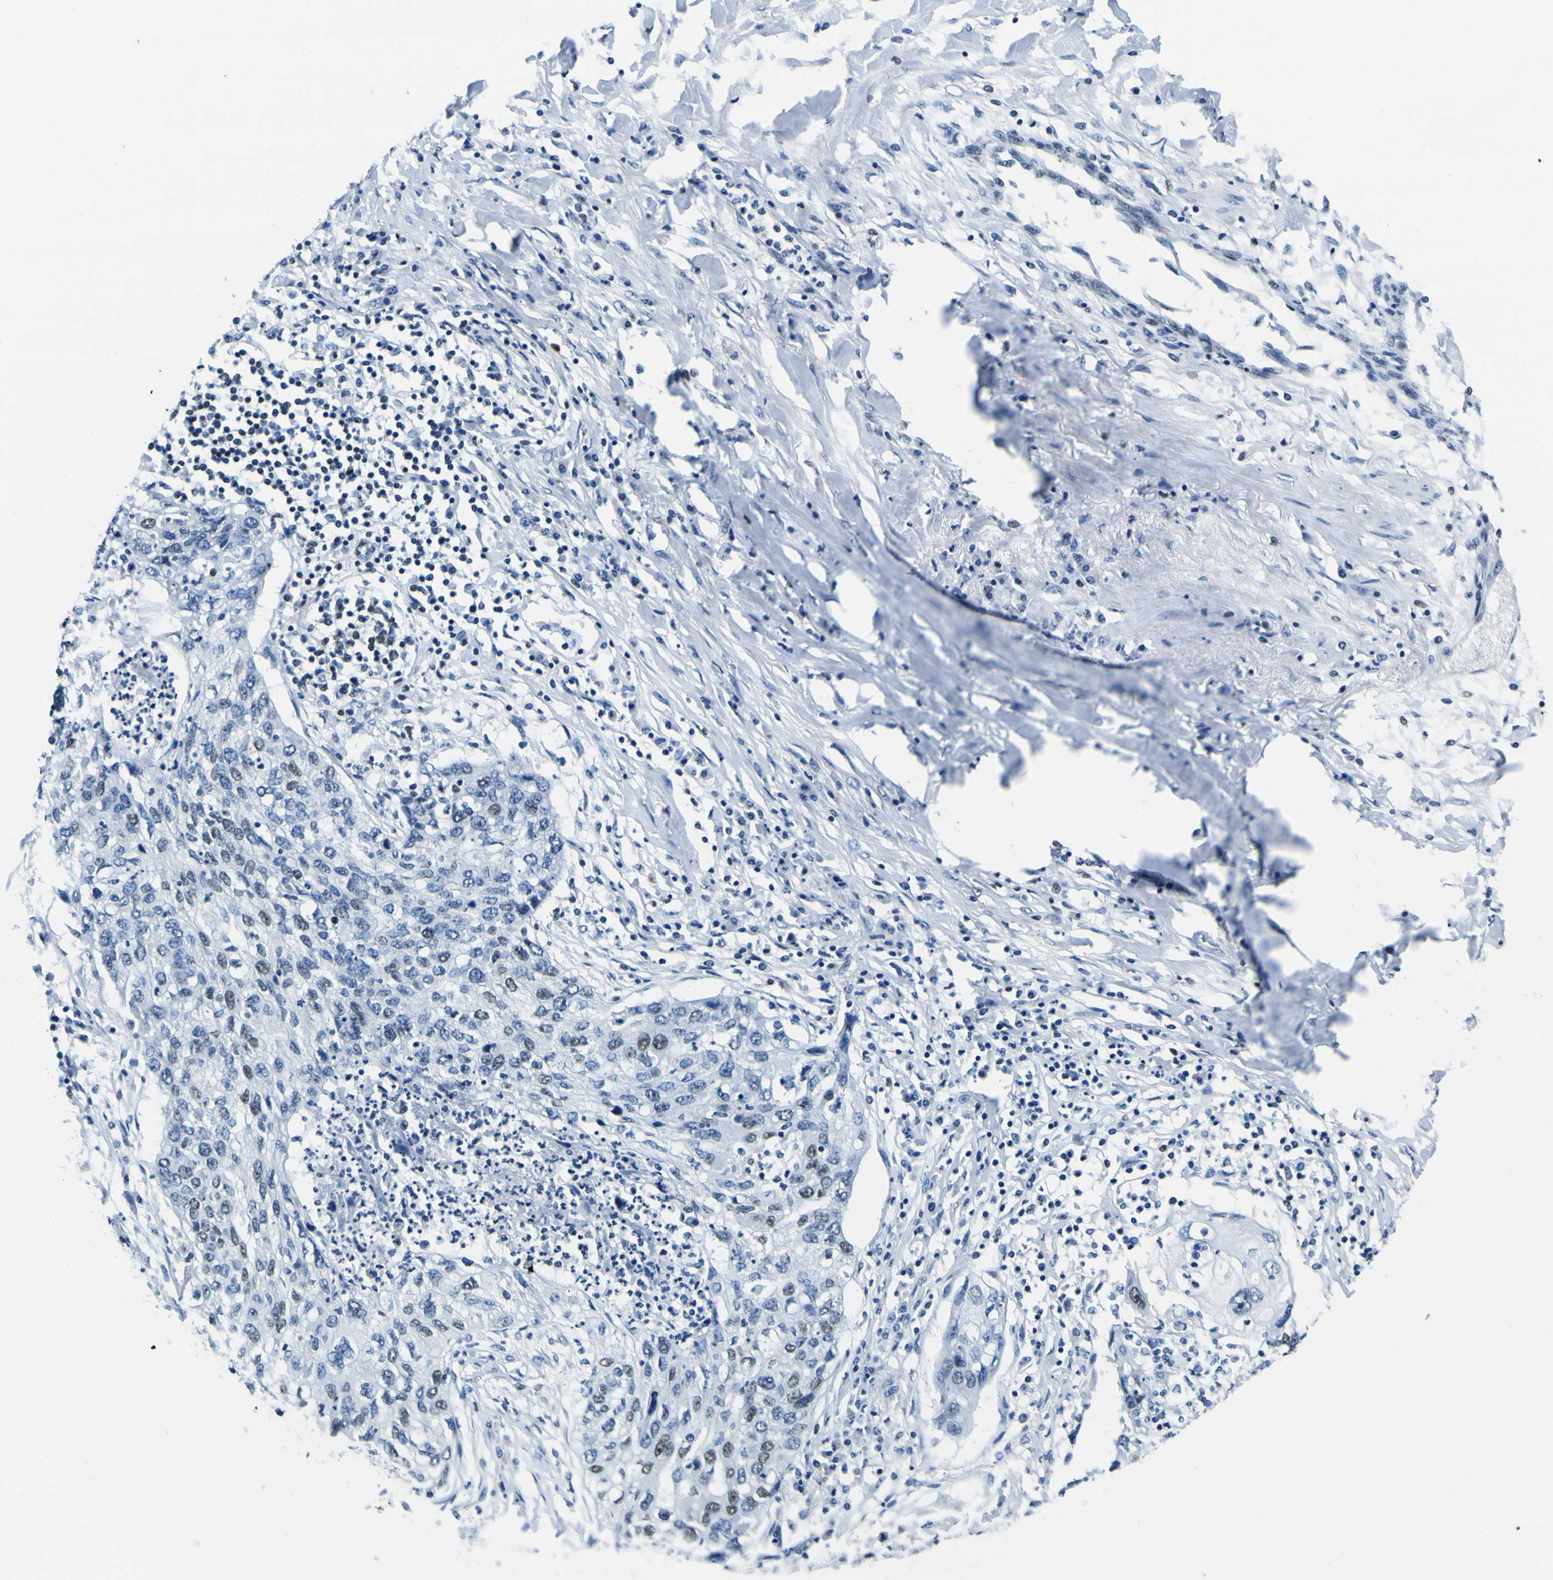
{"staining": {"intensity": "weak", "quantity": "<25%", "location": "nuclear"}, "tissue": "lung cancer", "cell_type": "Tumor cells", "image_type": "cancer", "snomed": [{"axis": "morphology", "description": "Squamous cell carcinoma, NOS"}, {"axis": "topography", "description": "Lung"}], "caption": "Immunohistochemistry (IHC) of human lung cancer (squamous cell carcinoma) reveals no positivity in tumor cells.", "gene": "SP1", "patient": {"sex": "female", "age": 63}}